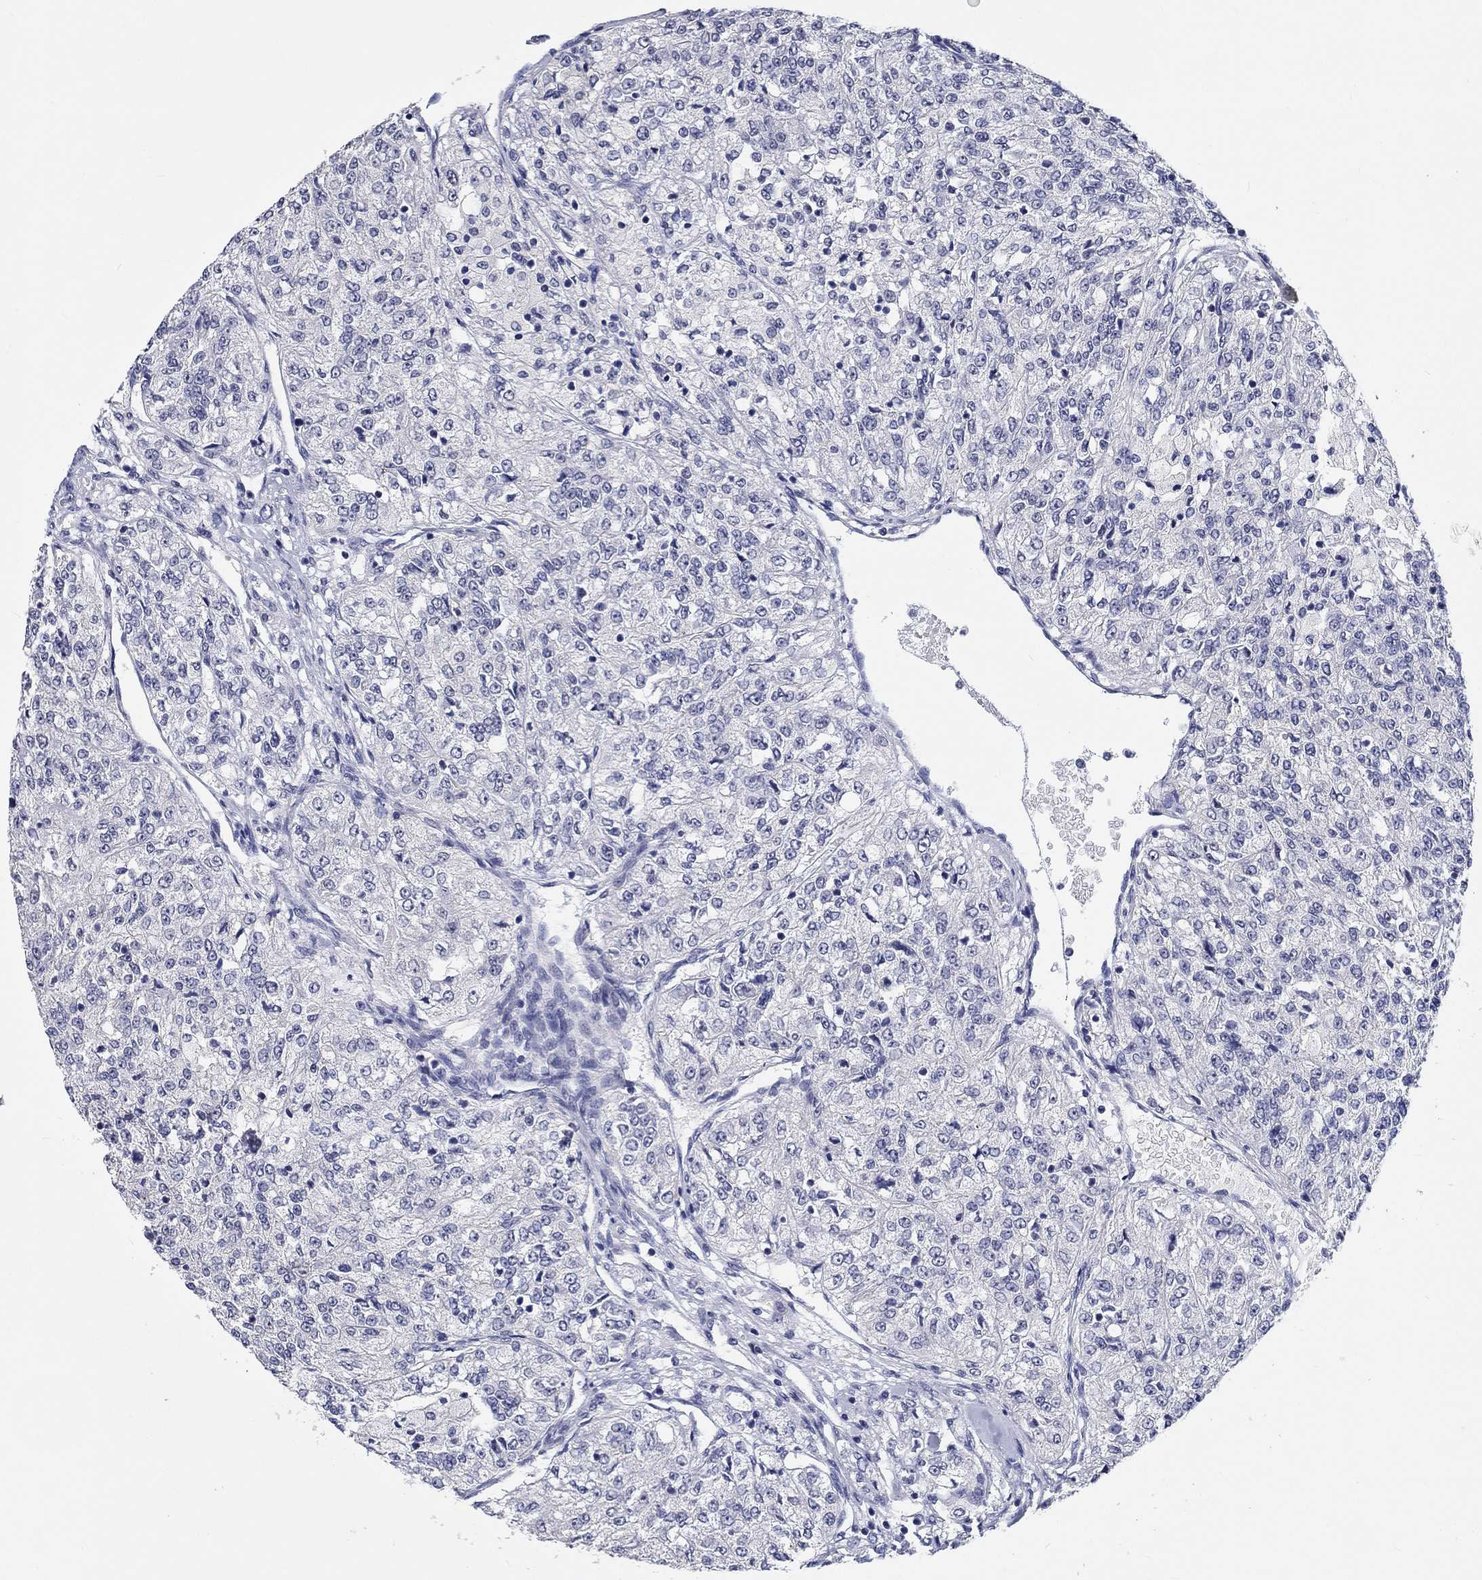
{"staining": {"intensity": "negative", "quantity": "none", "location": "none"}, "tissue": "renal cancer", "cell_type": "Tumor cells", "image_type": "cancer", "snomed": [{"axis": "morphology", "description": "Adenocarcinoma, NOS"}, {"axis": "topography", "description": "Kidney"}], "caption": "Renal cancer was stained to show a protein in brown. There is no significant staining in tumor cells.", "gene": "GRIN1", "patient": {"sex": "female", "age": 63}}